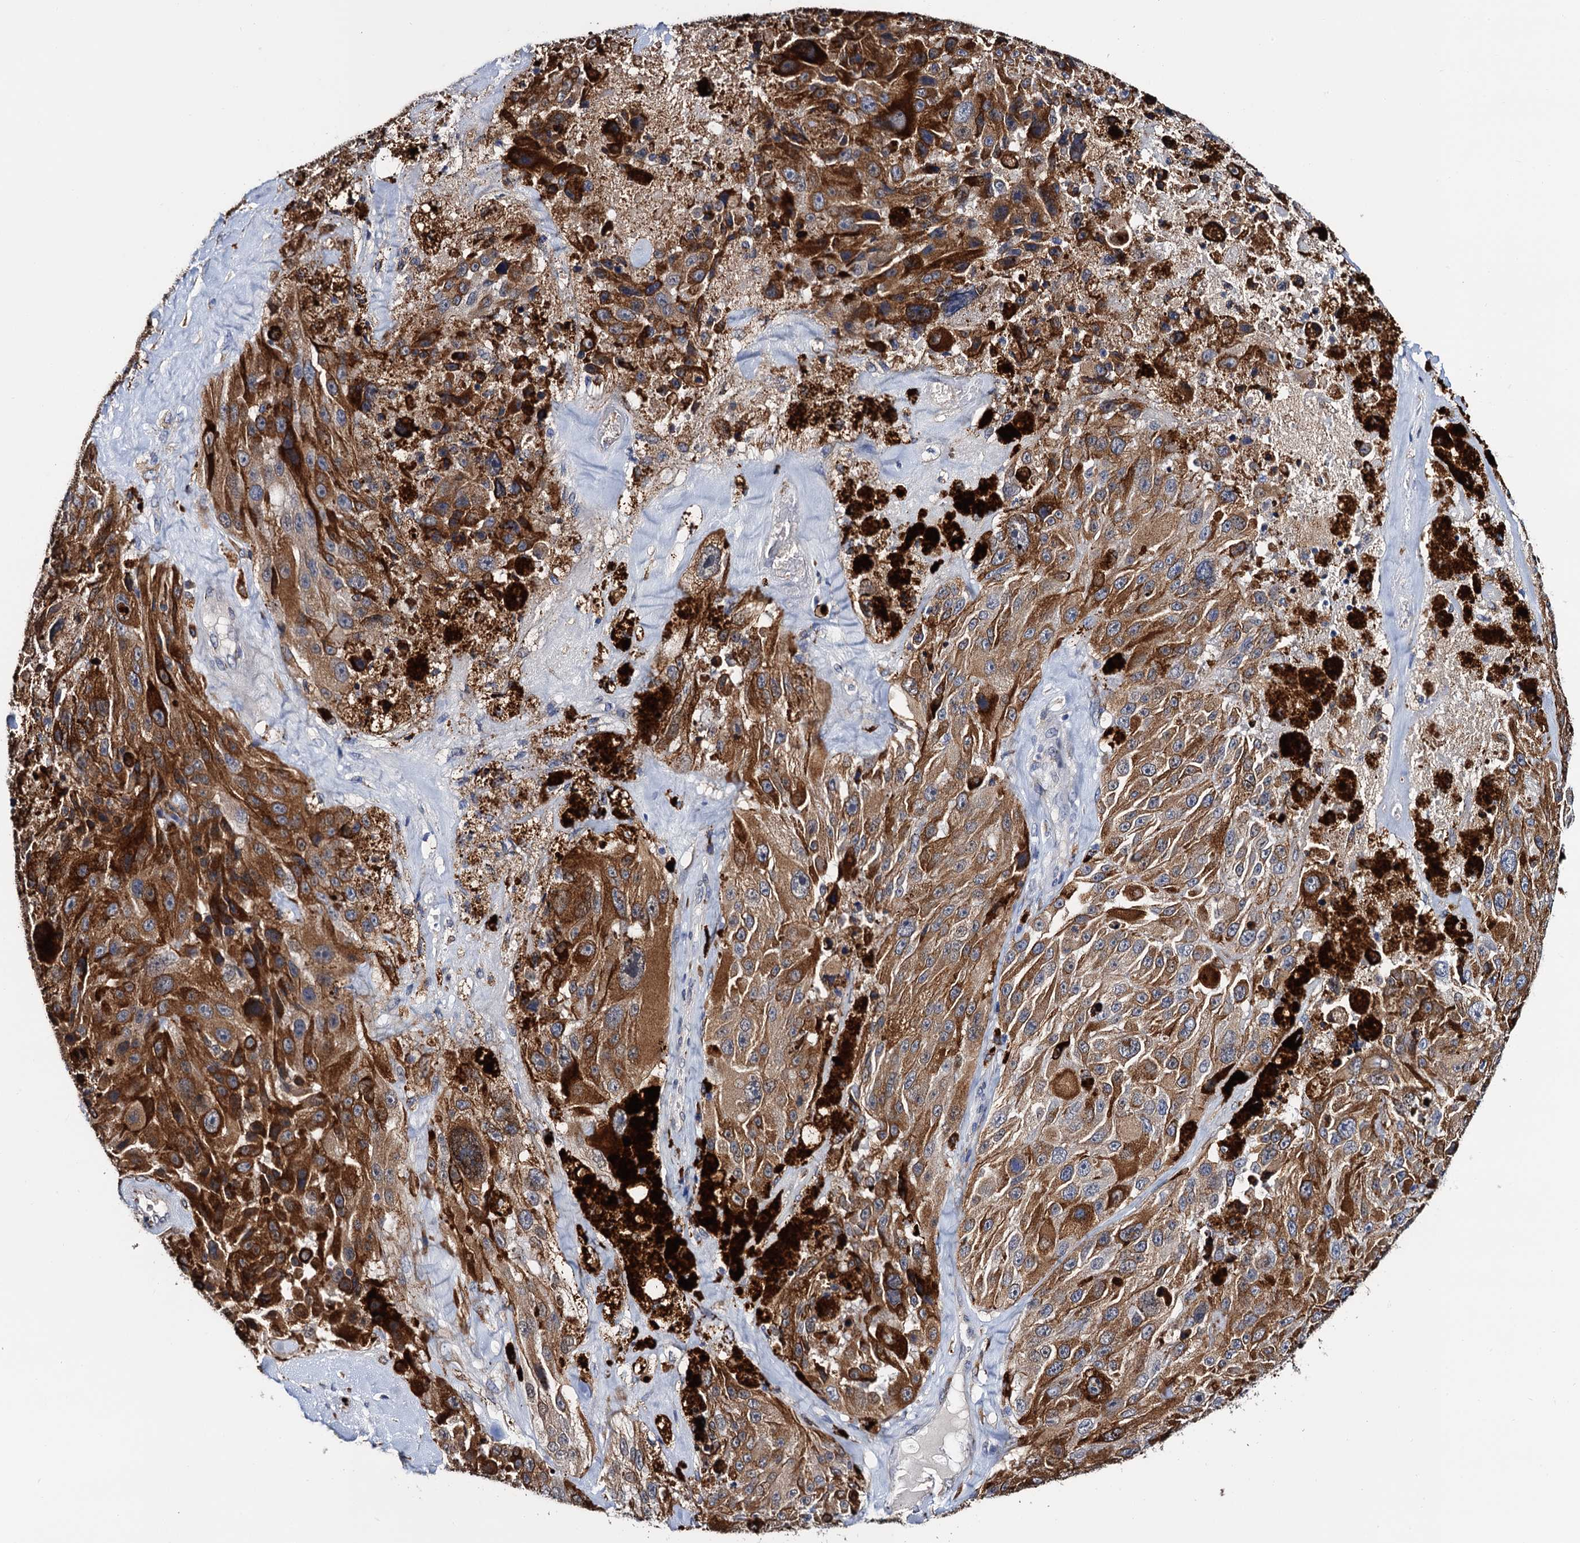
{"staining": {"intensity": "moderate", "quantity": ">75%", "location": "cytoplasmic/membranous"}, "tissue": "melanoma", "cell_type": "Tumor cells", "image_type": "cancer", "snomed": [{"axis": "morphology", "description": "Malignant melanoma, Metastatic site"}, {"axis": "topography", "description": "Lymph node"}], "caption": "An IHC histopathology image of tumor tissue is shown. Protein staining in brown shows moderate cytoplasmic/membranous positivity in malignant melanoma (metastatic site) within tumor cells.", "gene": "SLC7A10", "patient": {"sex": "male", "age": 62}}